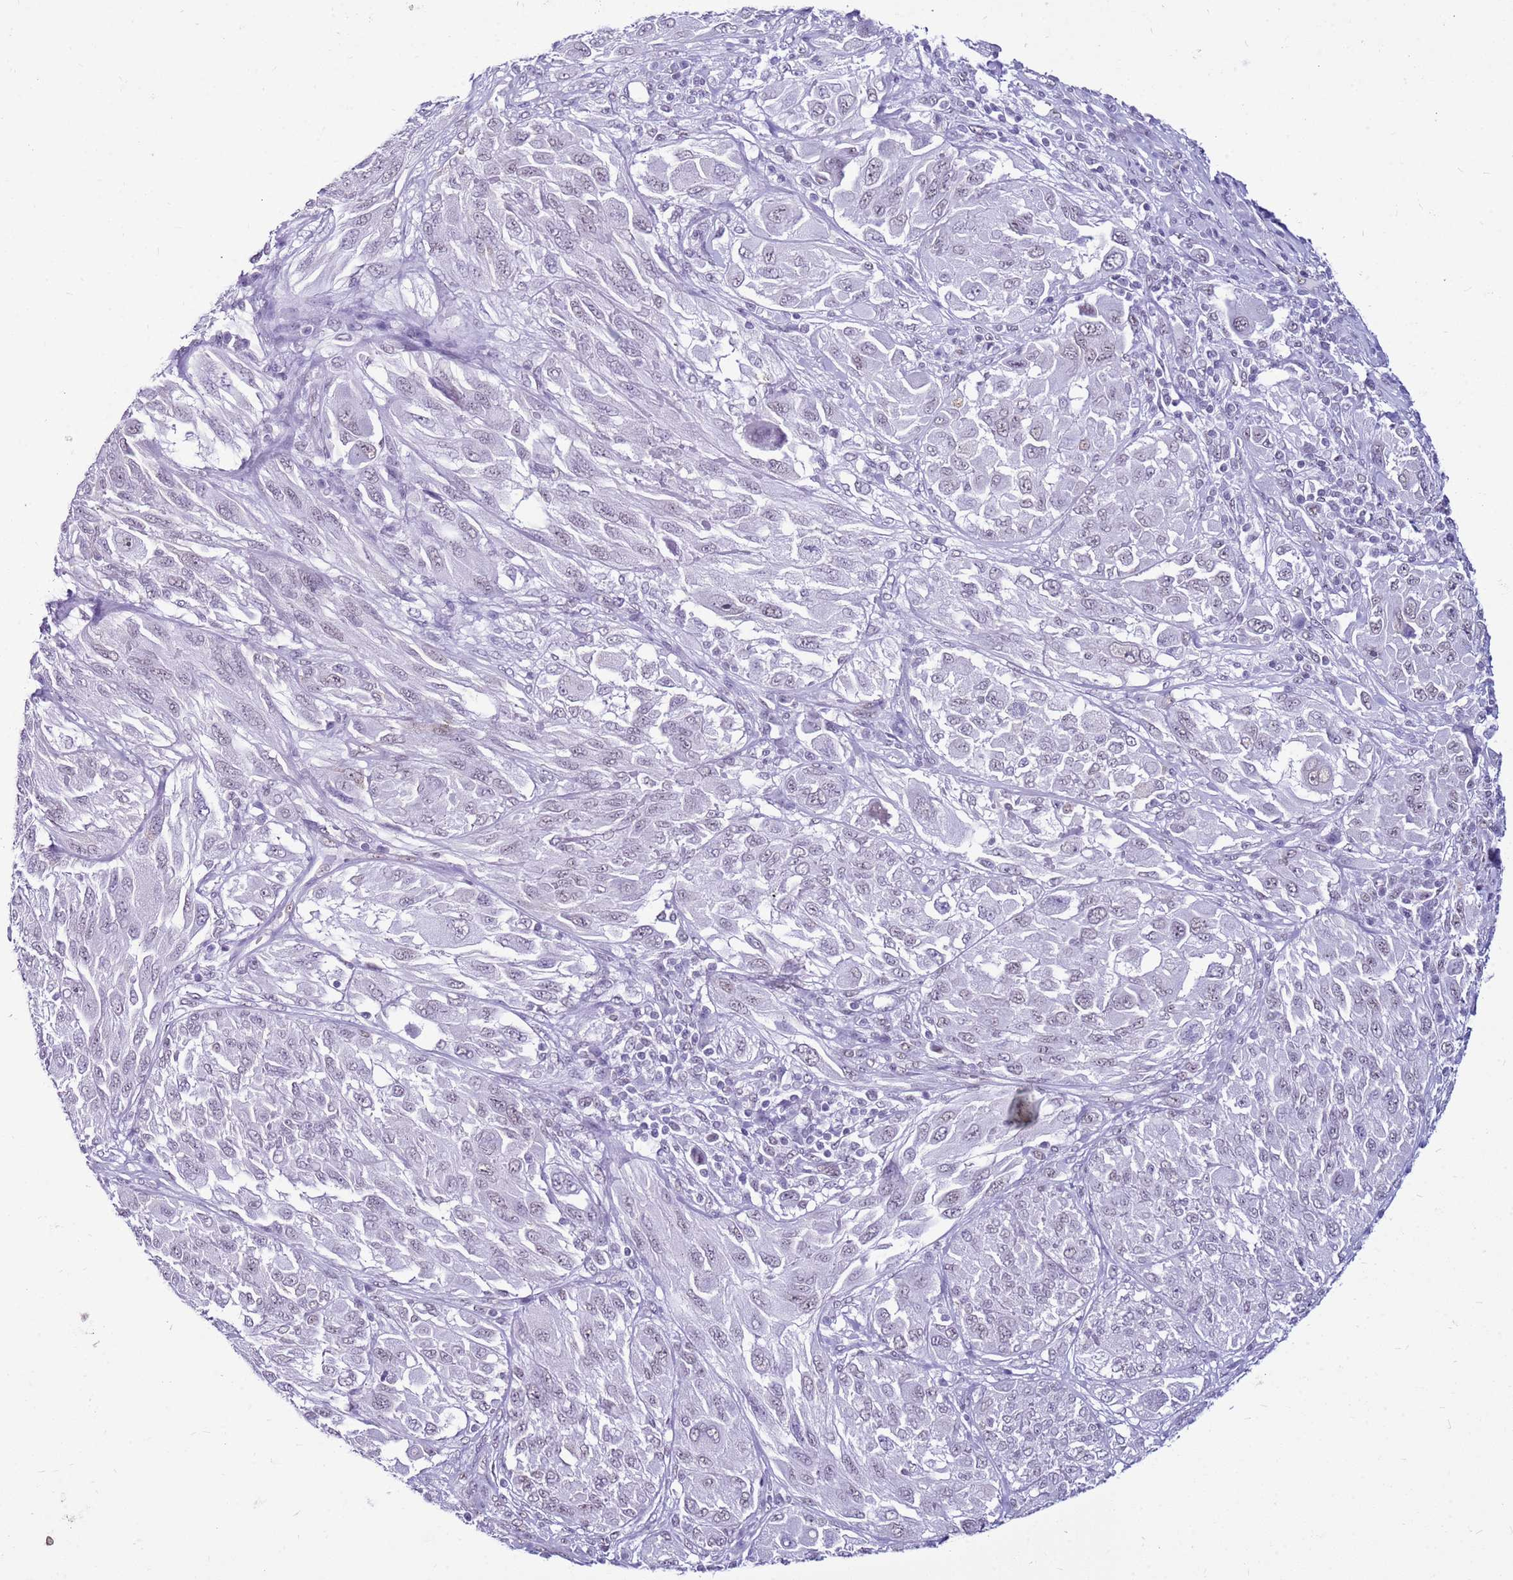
{"staining": {"intensity": "weak", "quantity": "25%-75%", "location": "nuclear"}, "tissue": "melanoma", "cell_type": "Tumor cells", "image_type": "cancer", "snomed": [{"axis": "morphology", "description": "Malignant melanoma, NOS"}, {"axis": "topography", "description": "Skin"}], "caption": "Immunohistochemistry (IHC) of malignant melanoma reveals low levels of weak nuclear staining in approximately 25%-75% of tumor cells. (Stains: DAB (3,3'-diaminobenzidine) in brown, nuclei in blue, Microscopy: brightfield microscopy at high magnification).", "gene": "DHX15", "patient": {"sex": "female", "age": 91}}